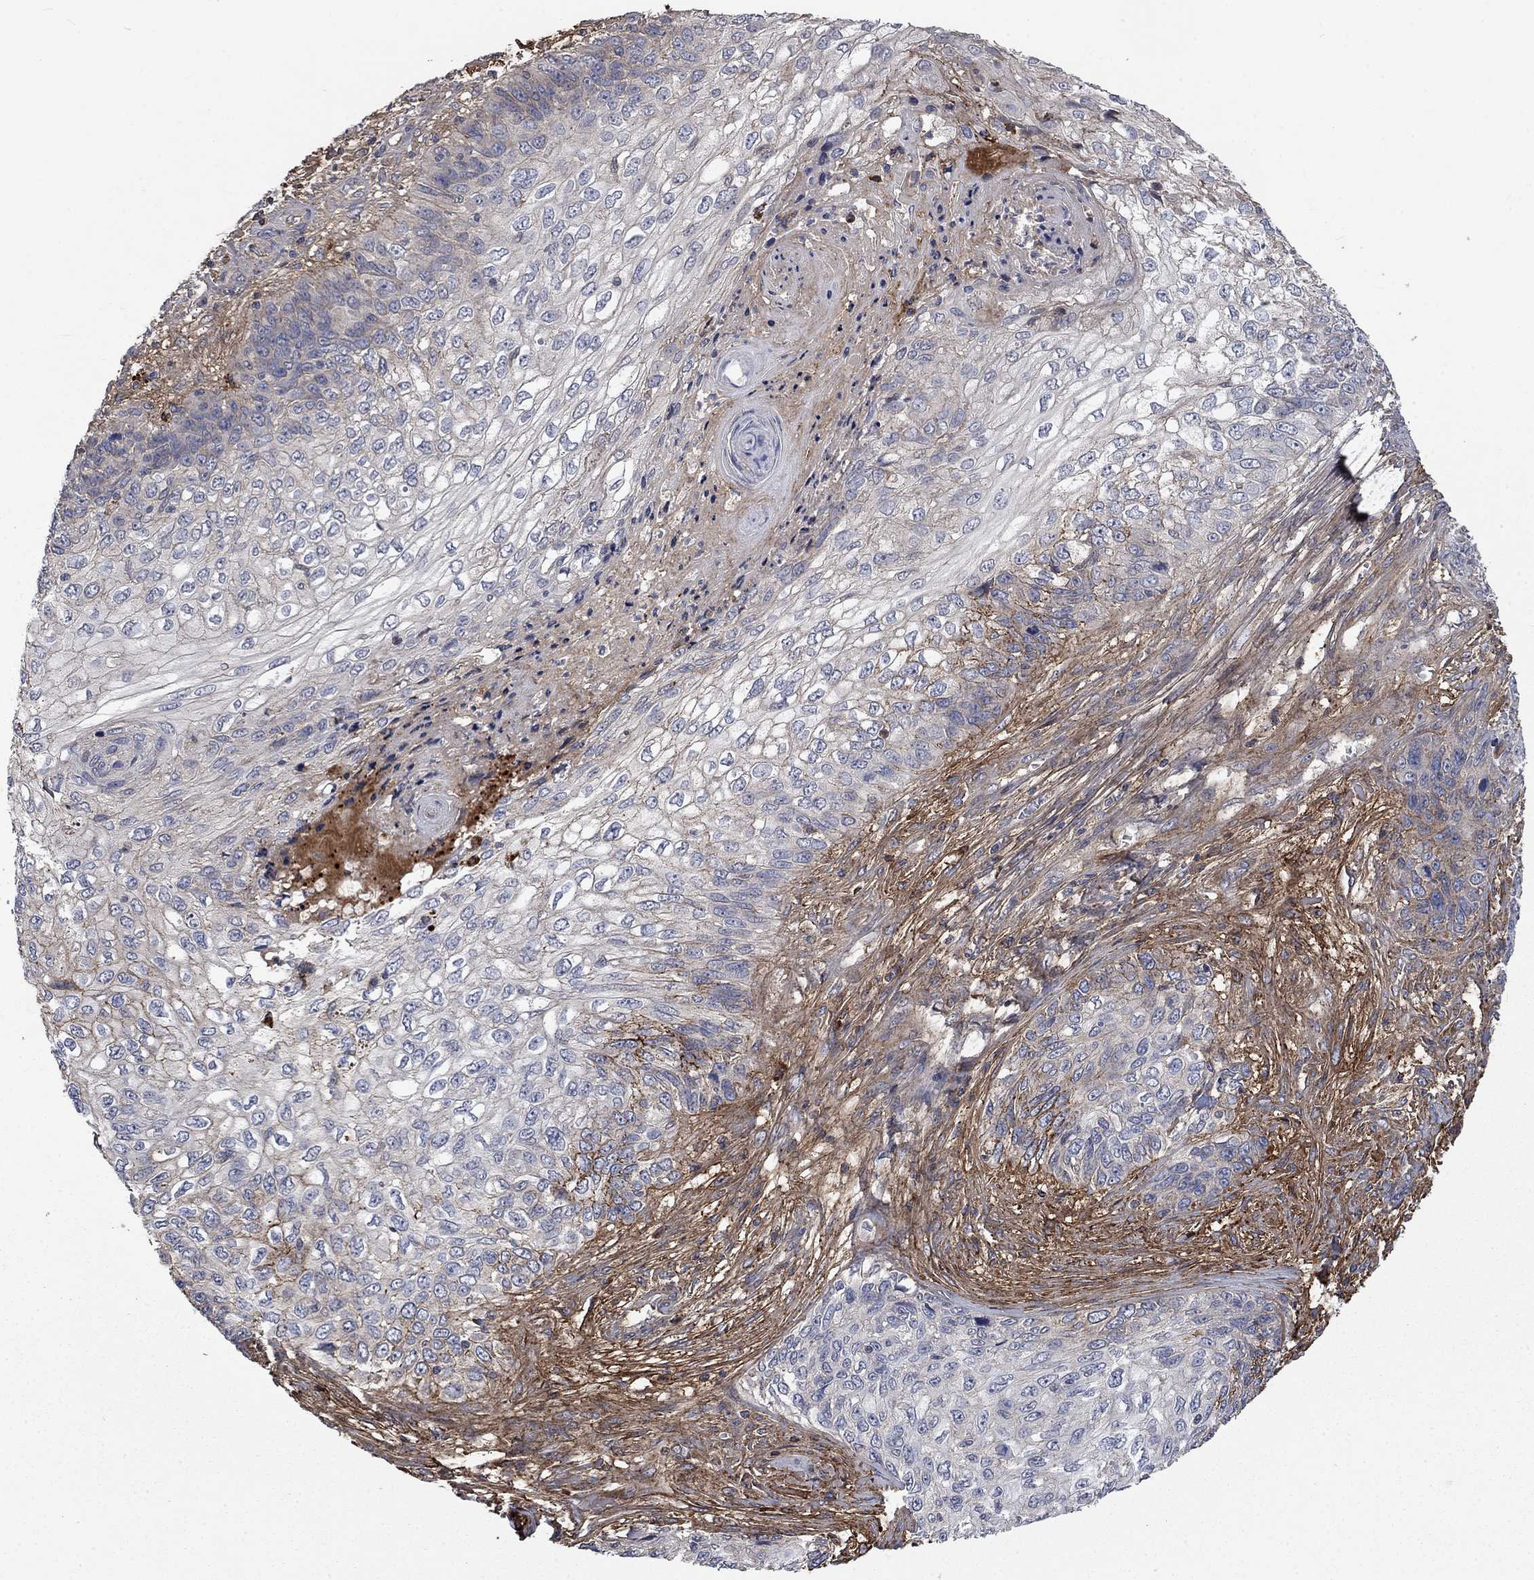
{"staining": {"intensity": "negative", "quantity": "none", "location": "none"}, "tissue": "skin cancer", "cell_type": "Tumor cells", "image_type": "cancer", "snomed": [{"axis": "morphology", "description": "Squamous cell carcinoma, NOS"}, {"axis": "topography", "description": "Skin"}], "caption": "Immunohistochemistry of skin squamous cell carcinoma demonstrates no expression in tumor cells.", "gene": "VCAN", "patient": {"sex": "male", "age": 92}}